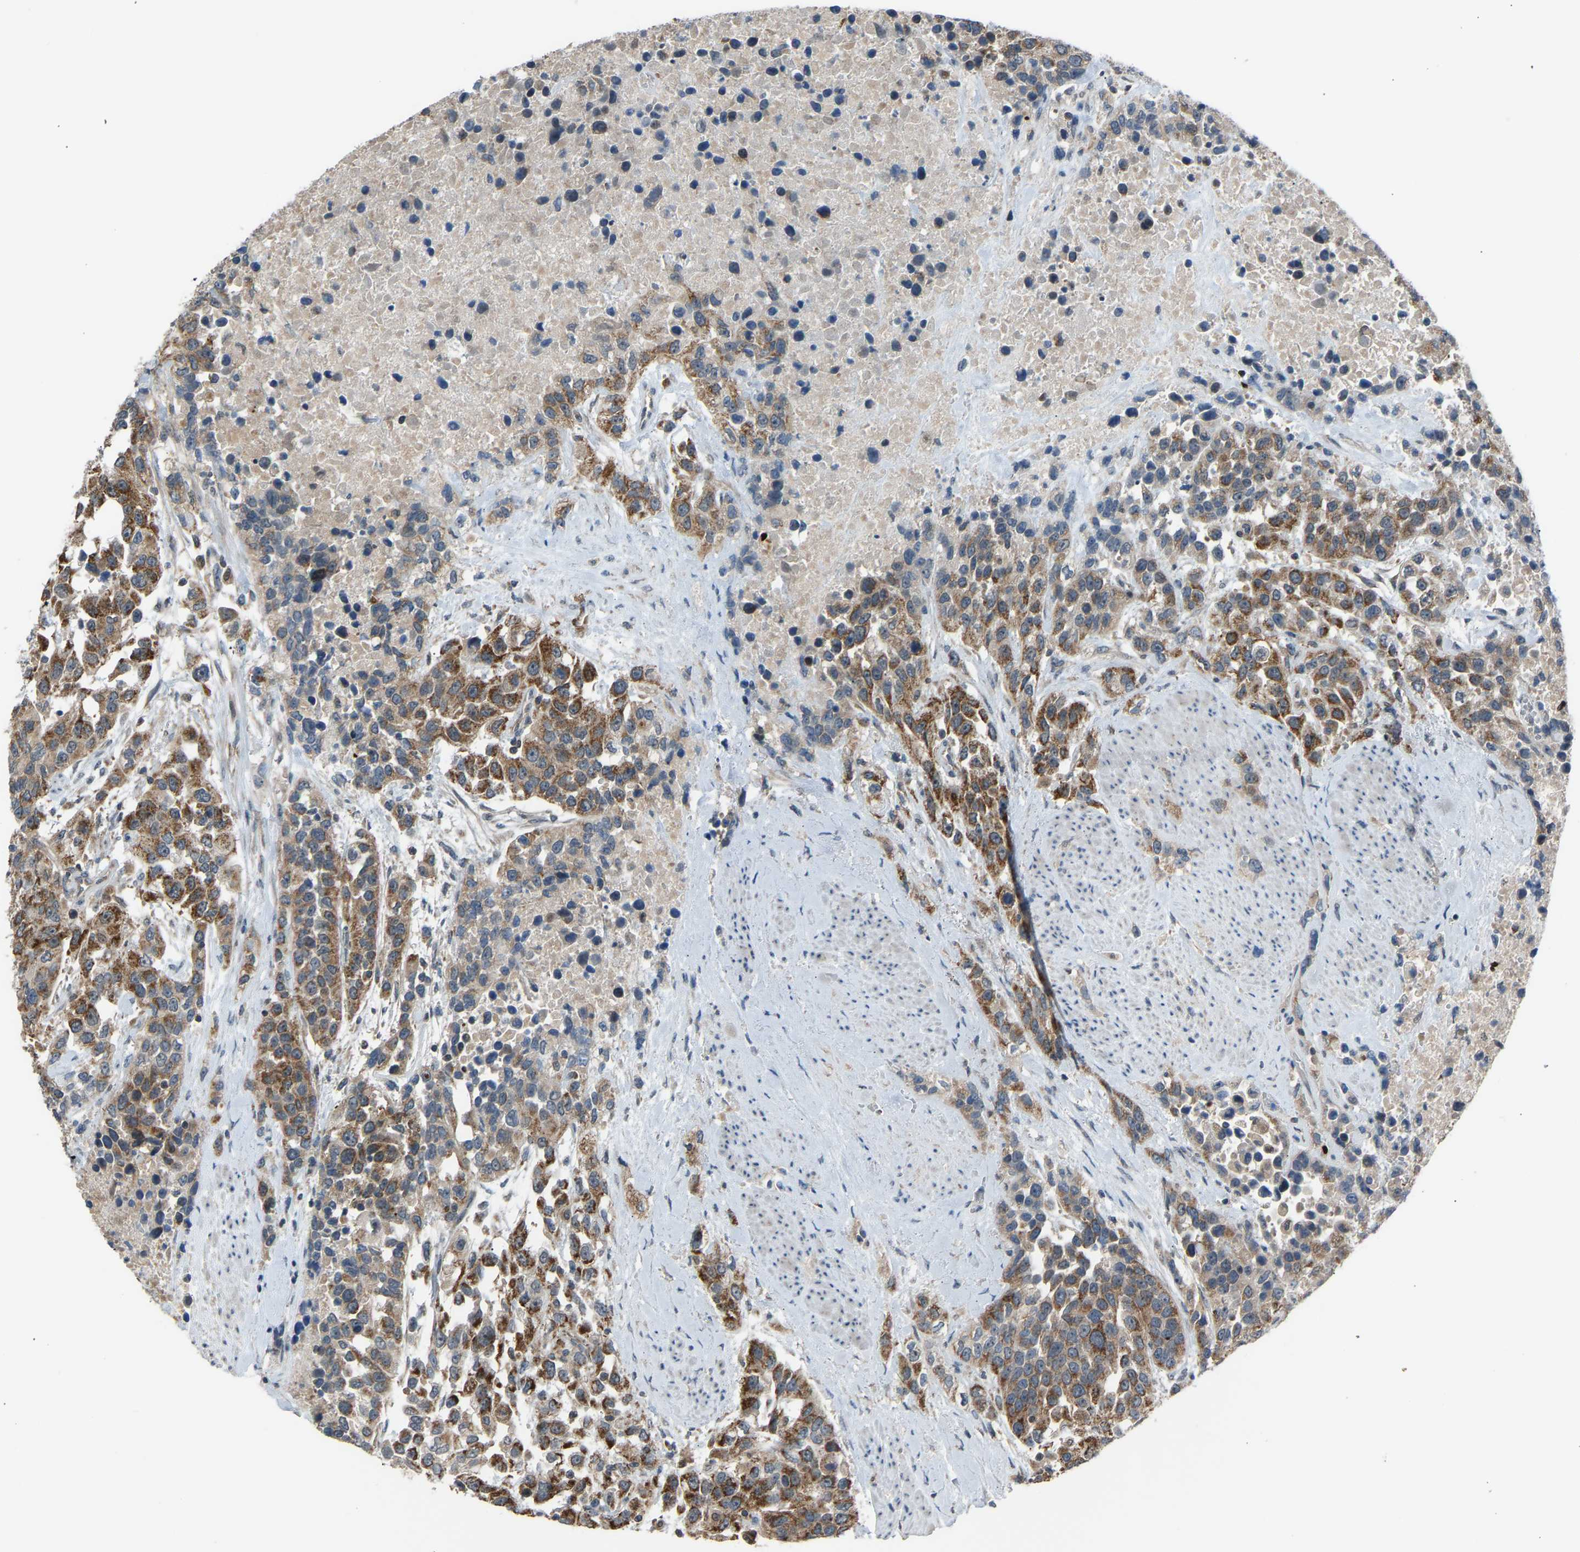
{"staining": {"intensity": "strong", "quantity": ">75%", "location": "cytoplasmic/membranous"}, "tissue": "urothelial cancer", "cell_type": "Tumor cells", "image_type": "cancer", "snomed": [{"axis": "morphology", "description": "Urothelial carcinoma, High grade"}, {"axis": "topography", "description": "Urinary bladder"}], "caption": "A histopathology image of urothelial cancer stained for a protein demonstrates strong cytoplasmic/membranous brown staining in tumor cells.", "gene": "SLIRP", "patient": {"sex": "female", "age": 80}}